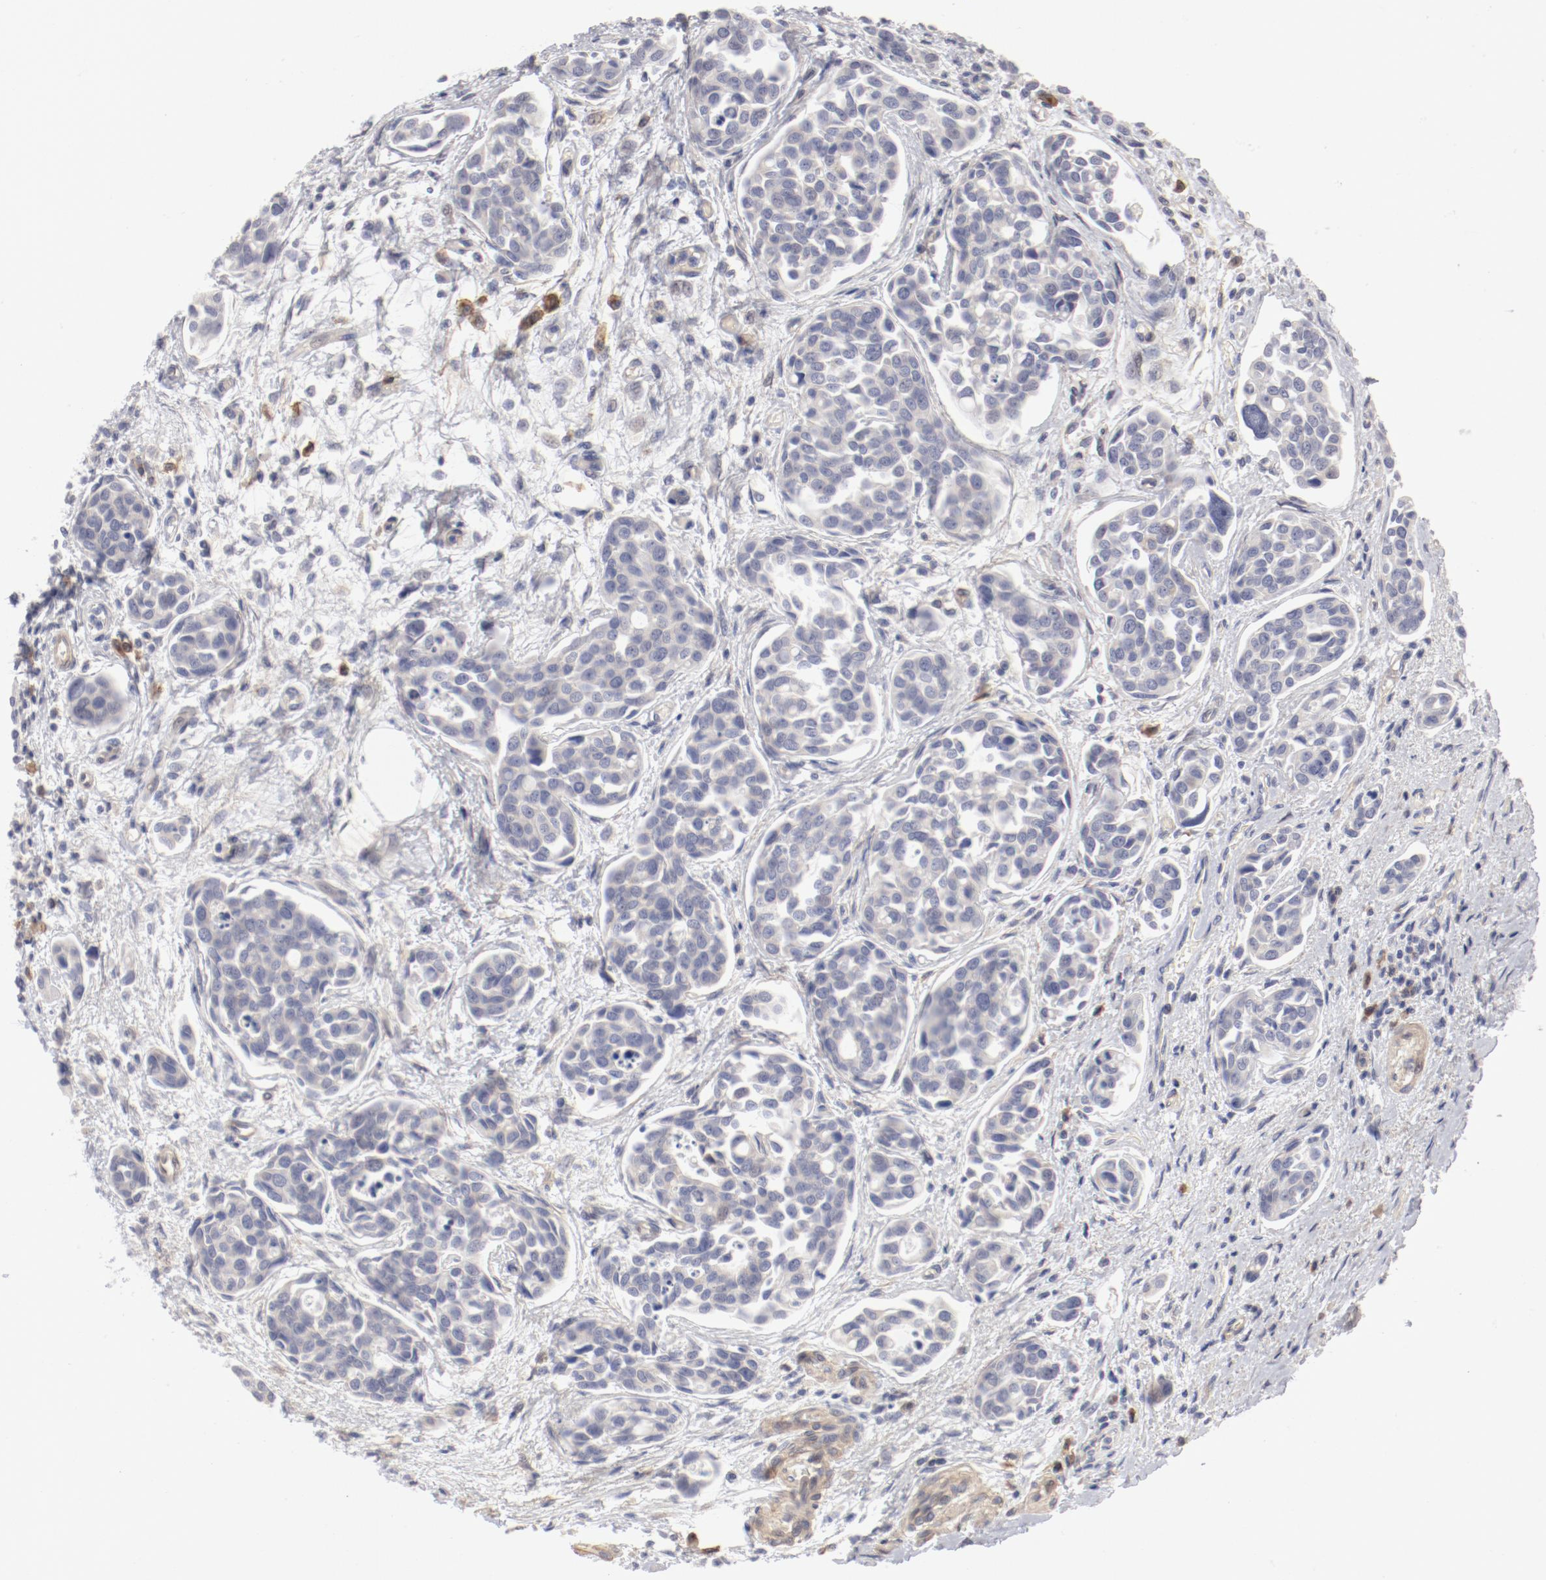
{"staining": {"intensity": "weak", "quantity": "25%-75%", "location": "cytoplasmic/membranous"}, "tissue": "urothelial cancer", "cell_type": "Tumor cells", "image_type": "cancer", "snomed": [{"axis": "morphology", "description": "Urothelial carcinoma, High grade"}, {"axis": "topography", "description": "Urinary bladder"}], "caption": "About 25%-75% of tumor cells in urothelial carcinoma (high-grade) exhibit weak cytoplasmic/membranous protein staining as visualized by brown immunohistochemical staining.", "gene": "LAX1", "patient": {"sex": "male", "age": 78}}